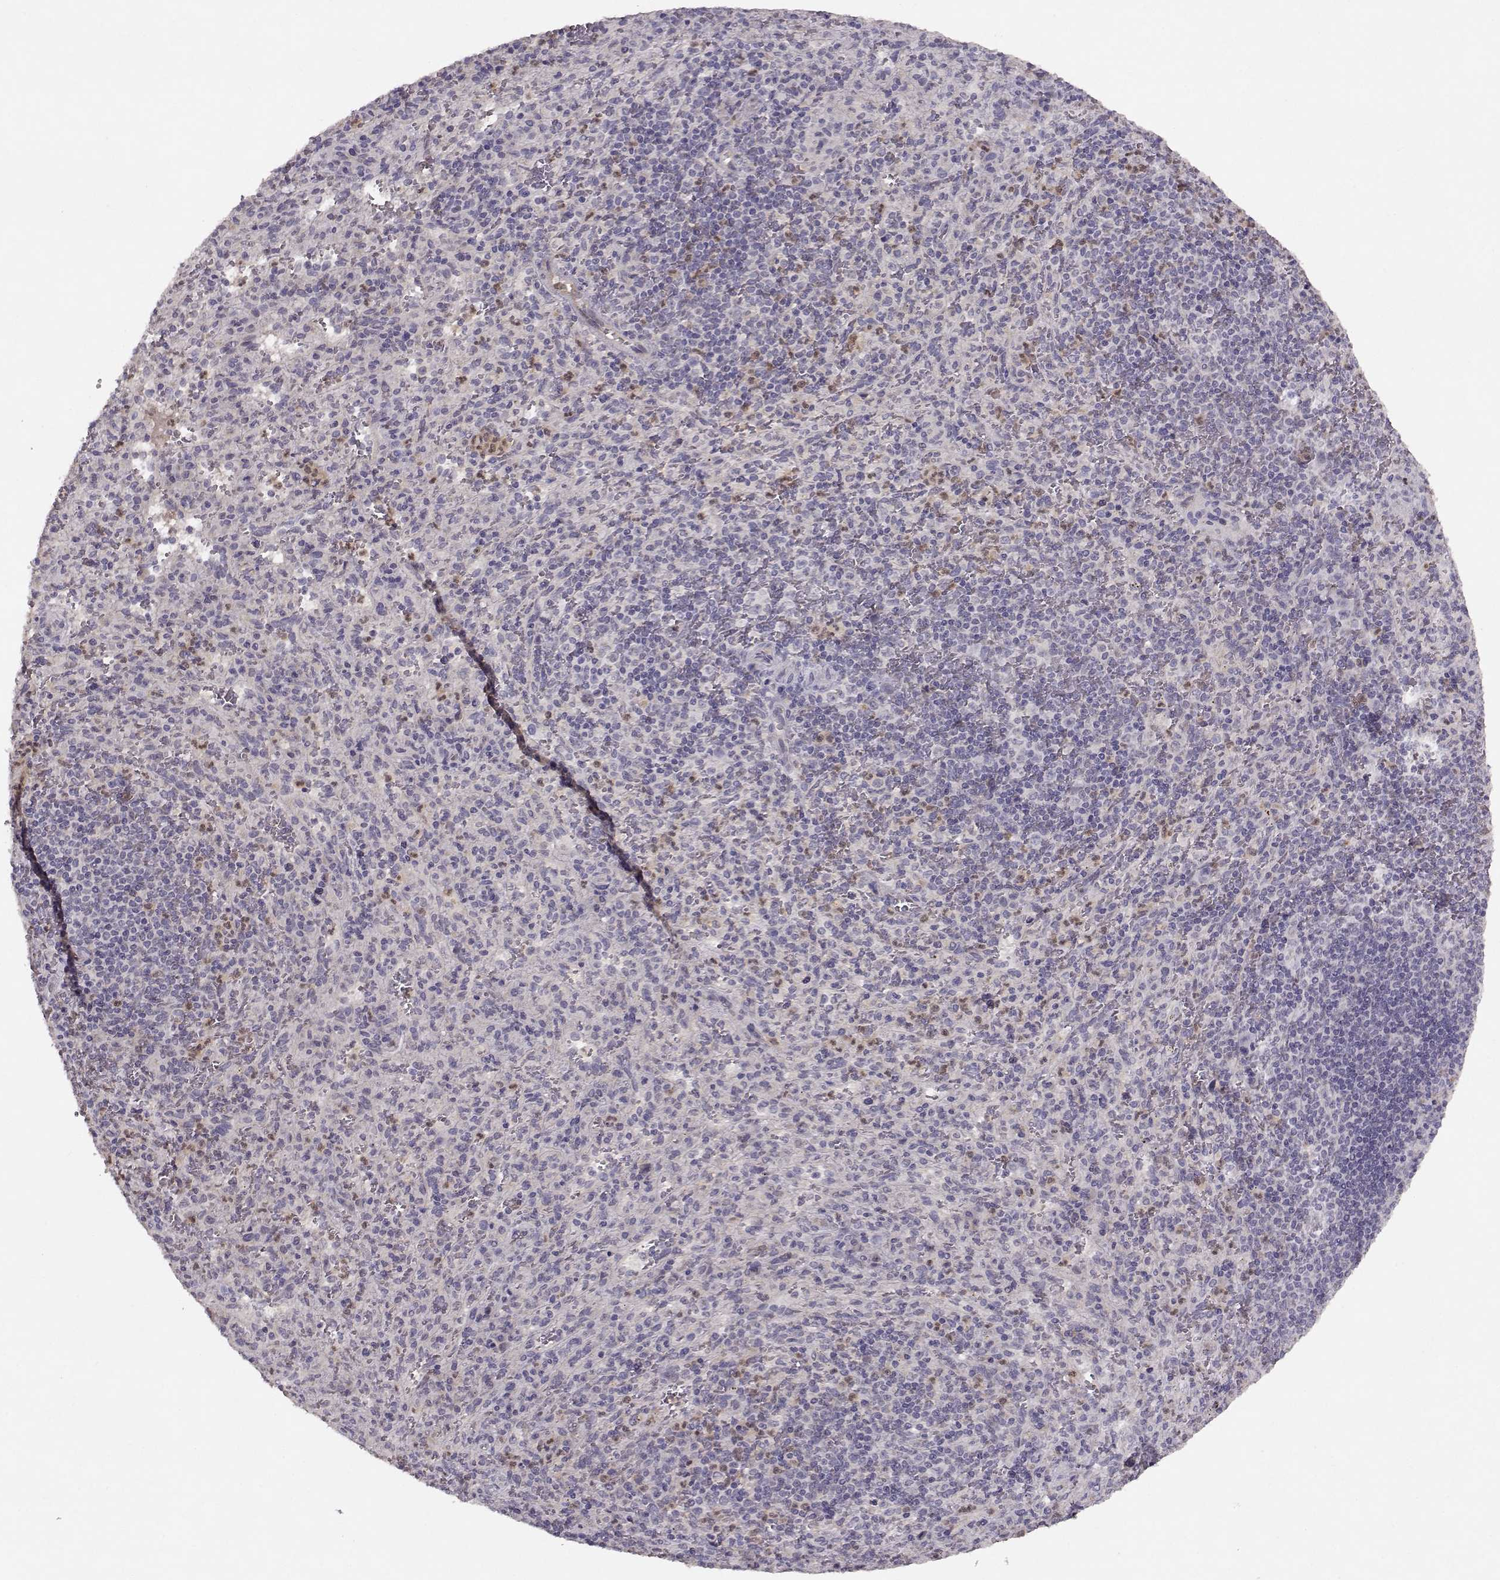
{"staining": {"intensity": "weak", "quantity": "<25%", "location": "cytoplasmic/membranous"}, "tissue": "spleen", "cell_type": "Cells in red pulp", "image_type": "normal", "snomed": [{"axis": "morphology", "description": "Normal tissue, NOS"}, {"axis": "topography", "description": "Spleen"}], "caption": "Protein analysis of benign spleen shows no significant staining in cells in red pulp.", "gene": "BMX", "patient": {"sex": "male", "age": 57}}